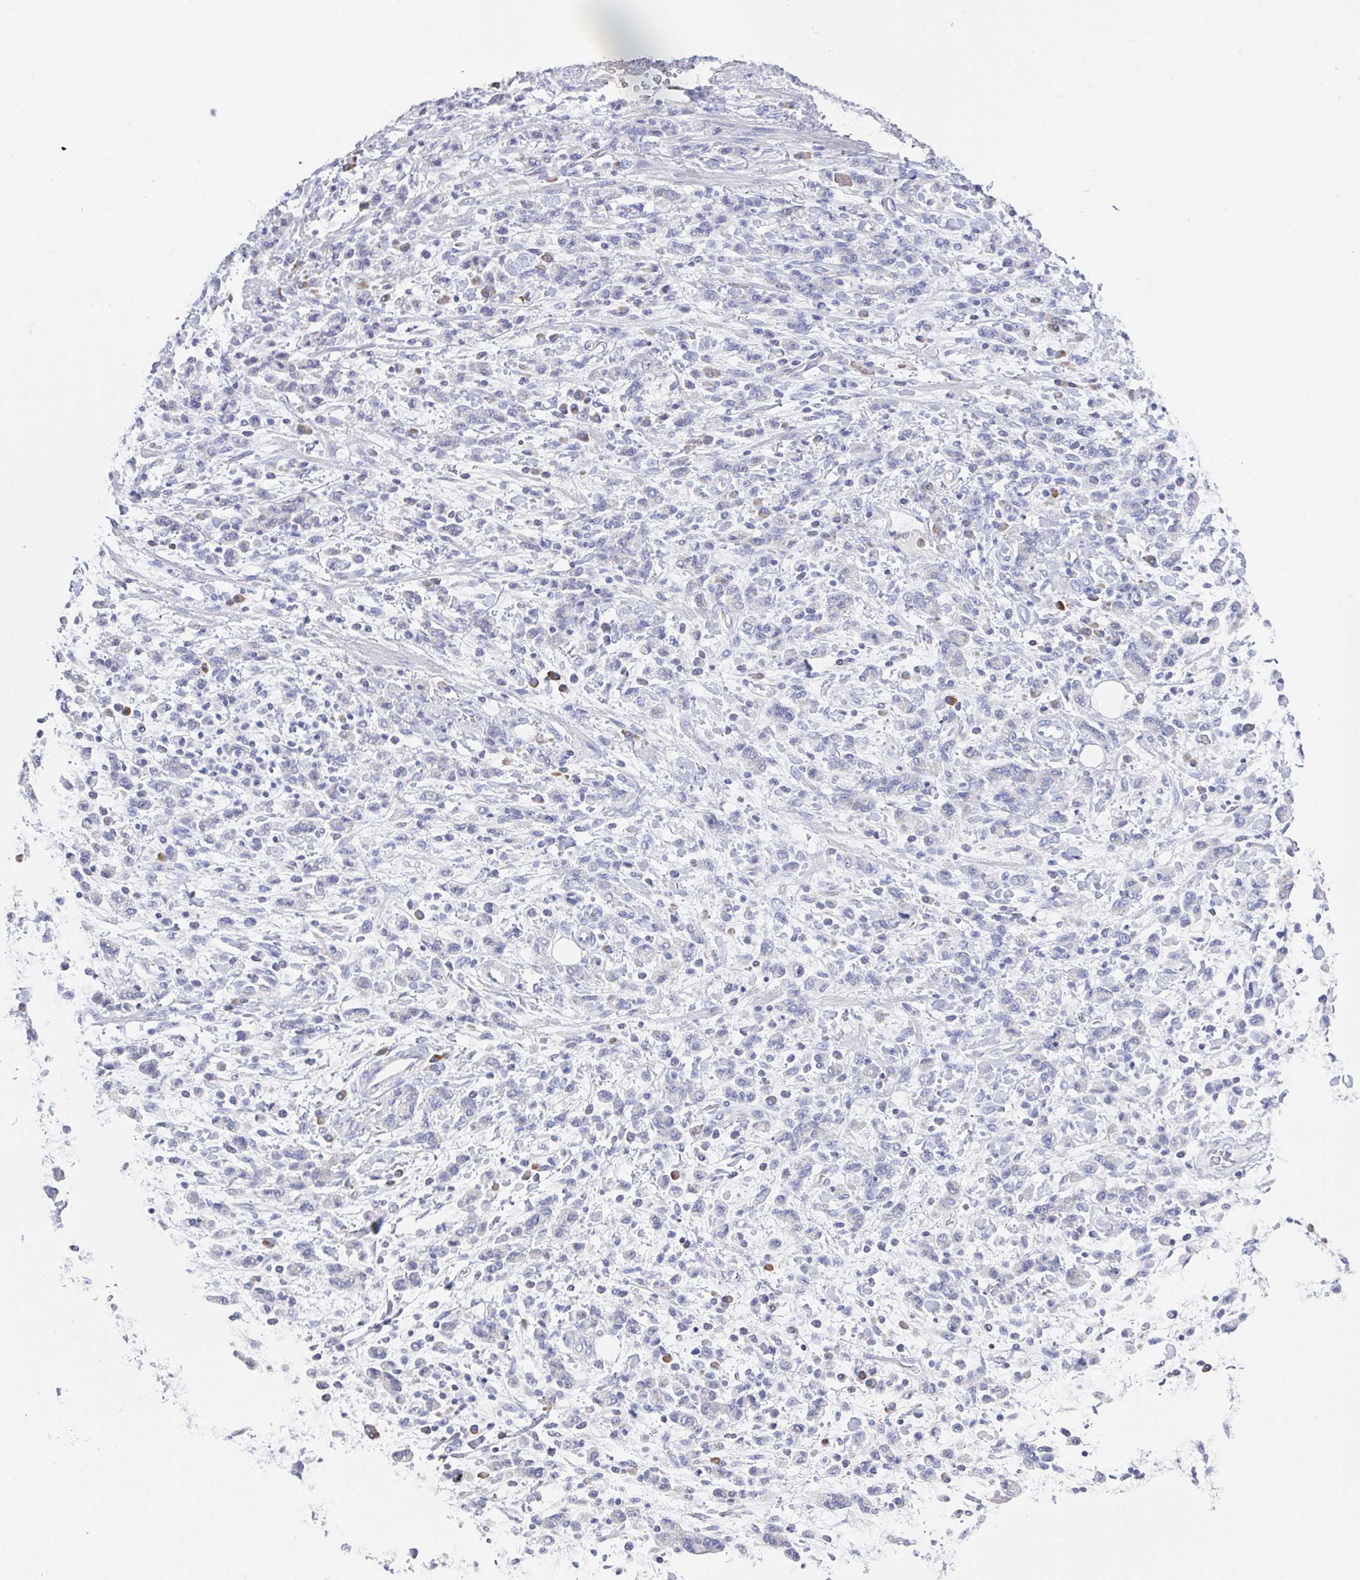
{"staining": {"intensity": "negative", "quantity": "none", "location": "none"}, "tissue": "stomach cancer", "cell_type": "Tumor cells", "image_type": "cancer", "snomed": [{"axis": "morphology", "description": "Adenocarcinoma, NOS"}, {"axis": "topography", "description": "Stomach"}], "caption": "High power microscopy image of an IHC image of stomach cancer, revealing no significant expression in tumor cells. (Immunohistochemistry, brightfield microscopy, high magnification).", "gene": "LRRC58", "patient": {"sex": "male", "age": 77}}